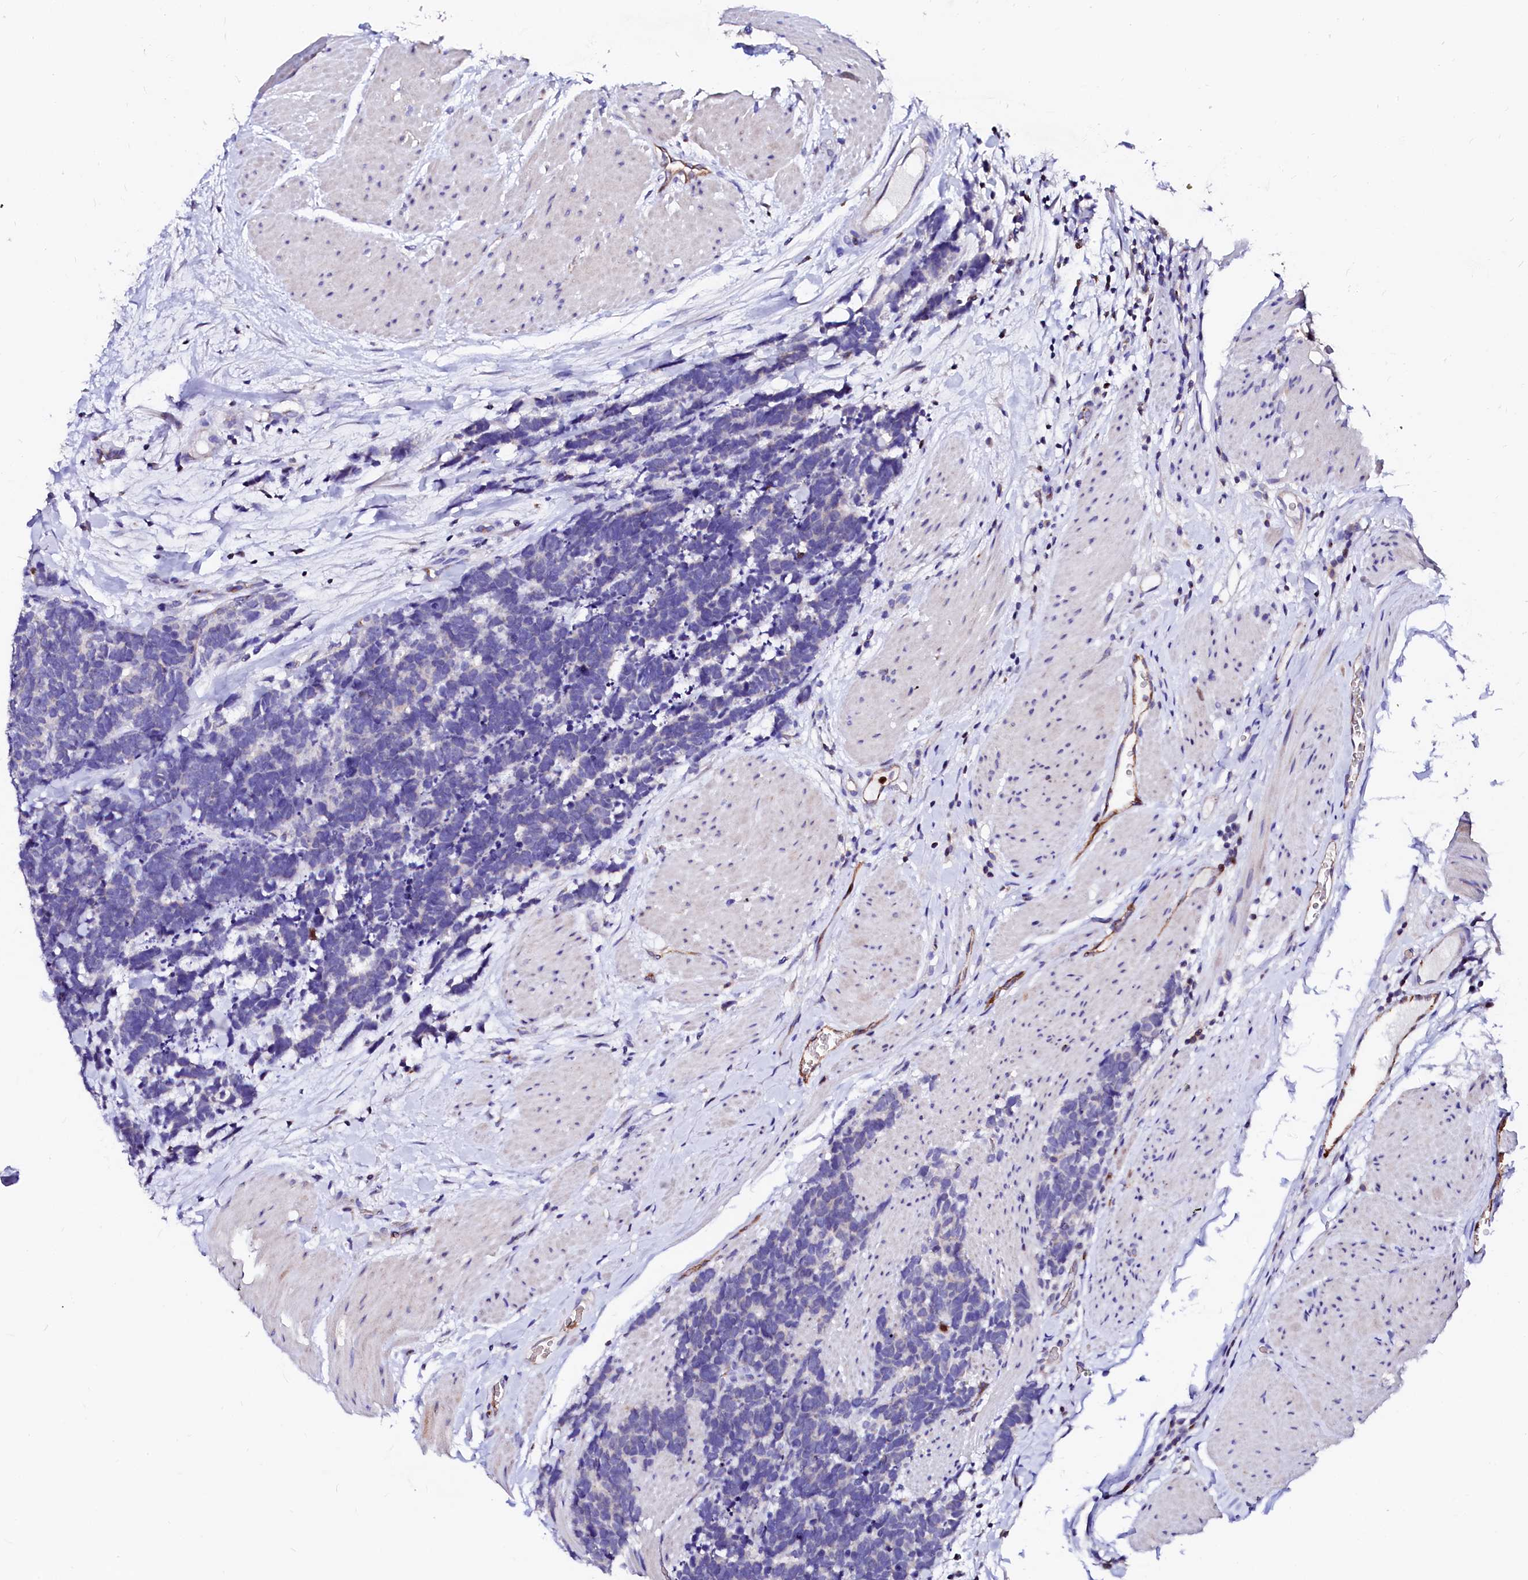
{"staining": {"intensity": "negative", "quantity": "none", "location": "none"}, "tissue": "carcinoid", "cell_type": "Tumor cells", "image_type": "cancer", "snomed": [{"axis": "morphology", "description": "Carcinoma, NOS"}, {"axis": "morphology", "description": "Carcinoid, malignant, NOS"}, {"axis": "topography", "description": "Urinary bladder"}], "caption": "Carcinoid was stained to show a protein in brown. There is no significant staining in tumor cells. (Immunohistochemistry, brightfield microscopy, high magnification).", "gene": "RAB27A", "patient": {"sex": "male", "age": 57}}